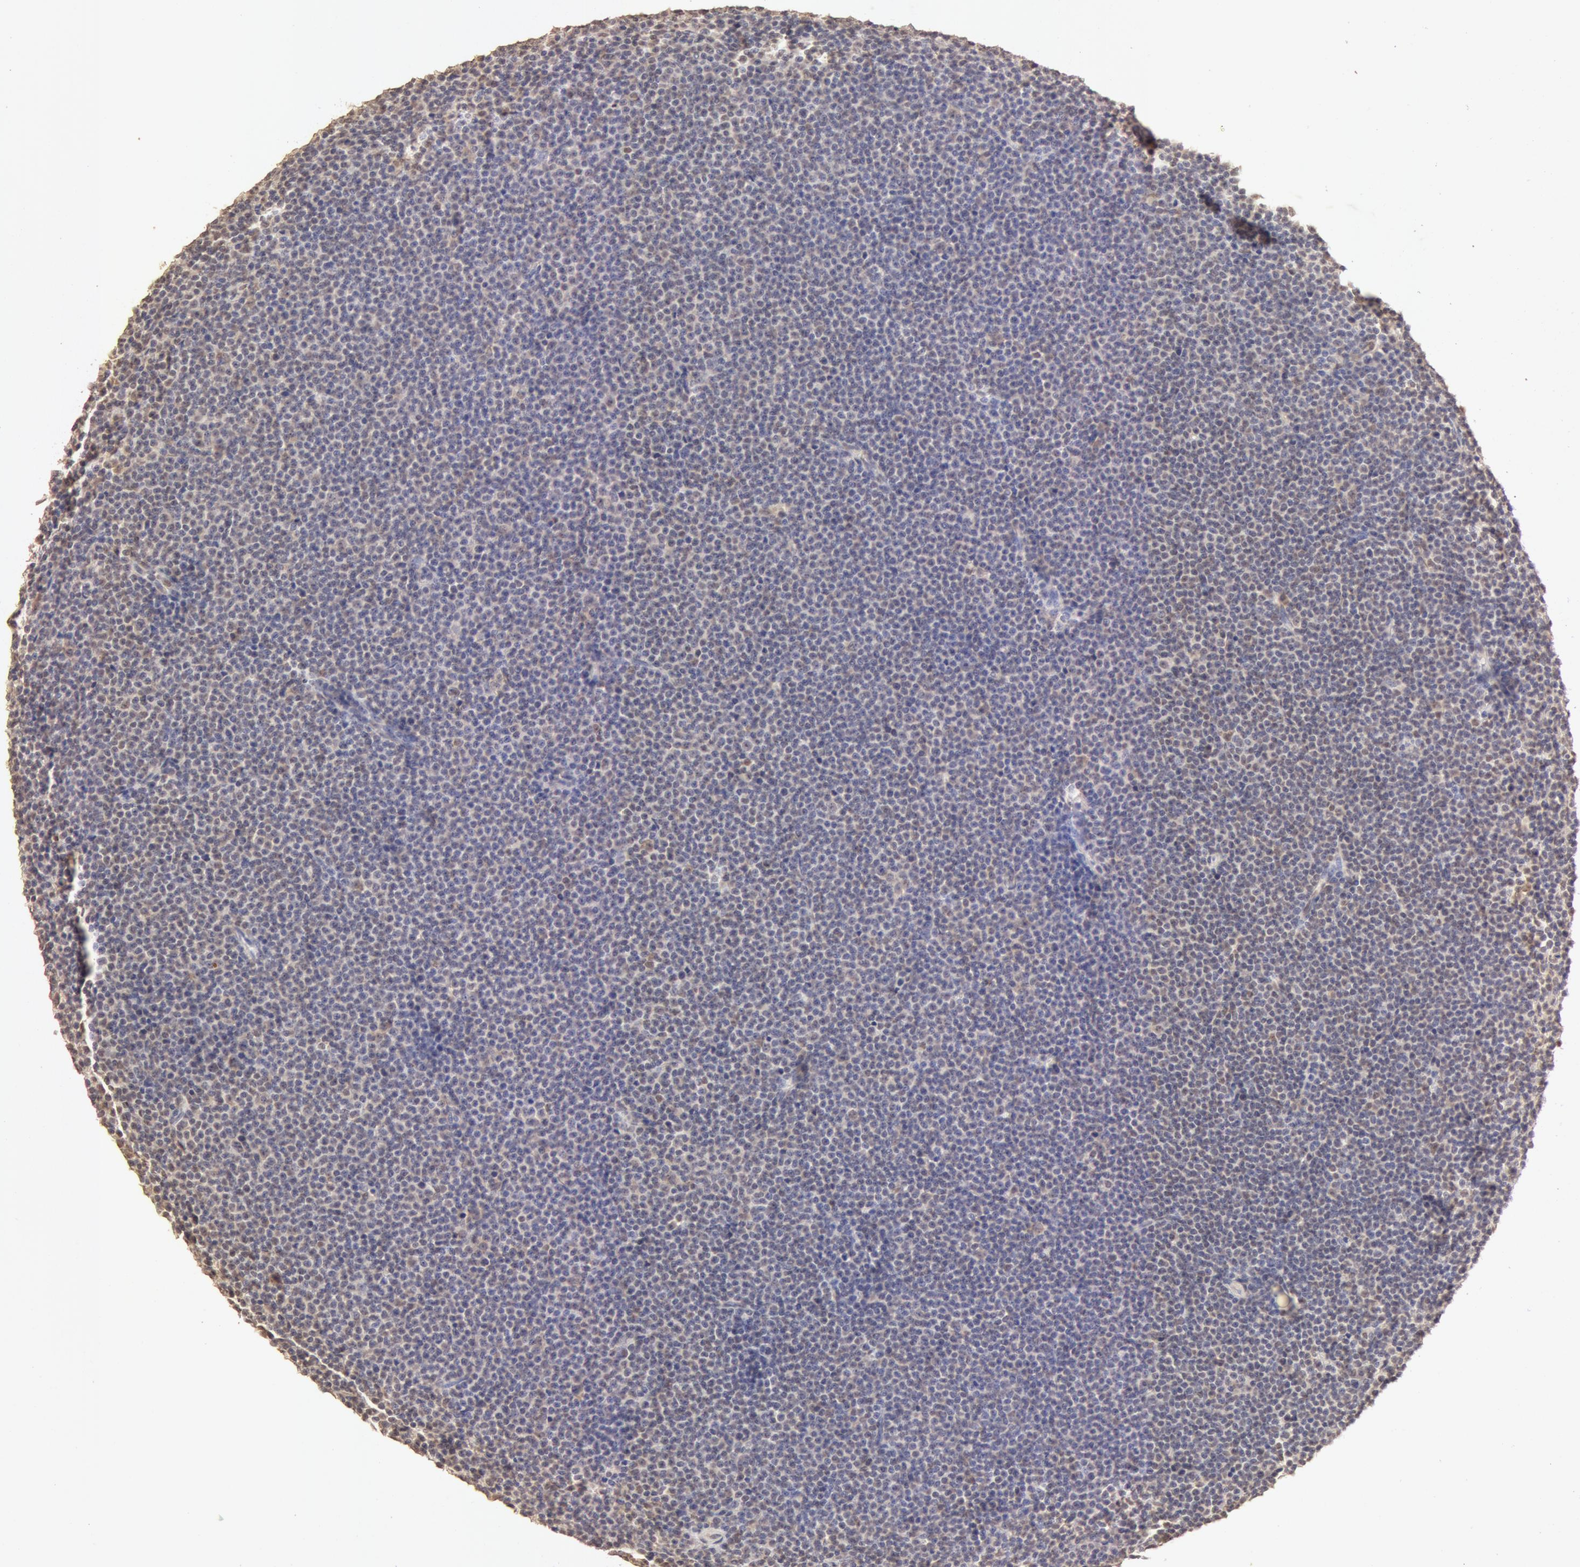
{"staining": {"intensity": "weak", "quantity": "25%-75%", "location": "cytoplasmic/membranous"}, "tissue": "lymphoma", "cell_type": "Tumor cells", "image_type": "cancer", "snomed": [{"axis": "morphology", "description": "Malignant lymphoma, non-Hodgkin's type, Low grade"}, {"axis": "topography", "description": "Lymph node"}], "caption": "Malignant lymphoma, non-Hodgkin's type (low-grade) stained with a protein marker exhibits weak staining in tumor cells.", "gene": "SNRNP70", "patient": {"sex": "female", "age": 69}}